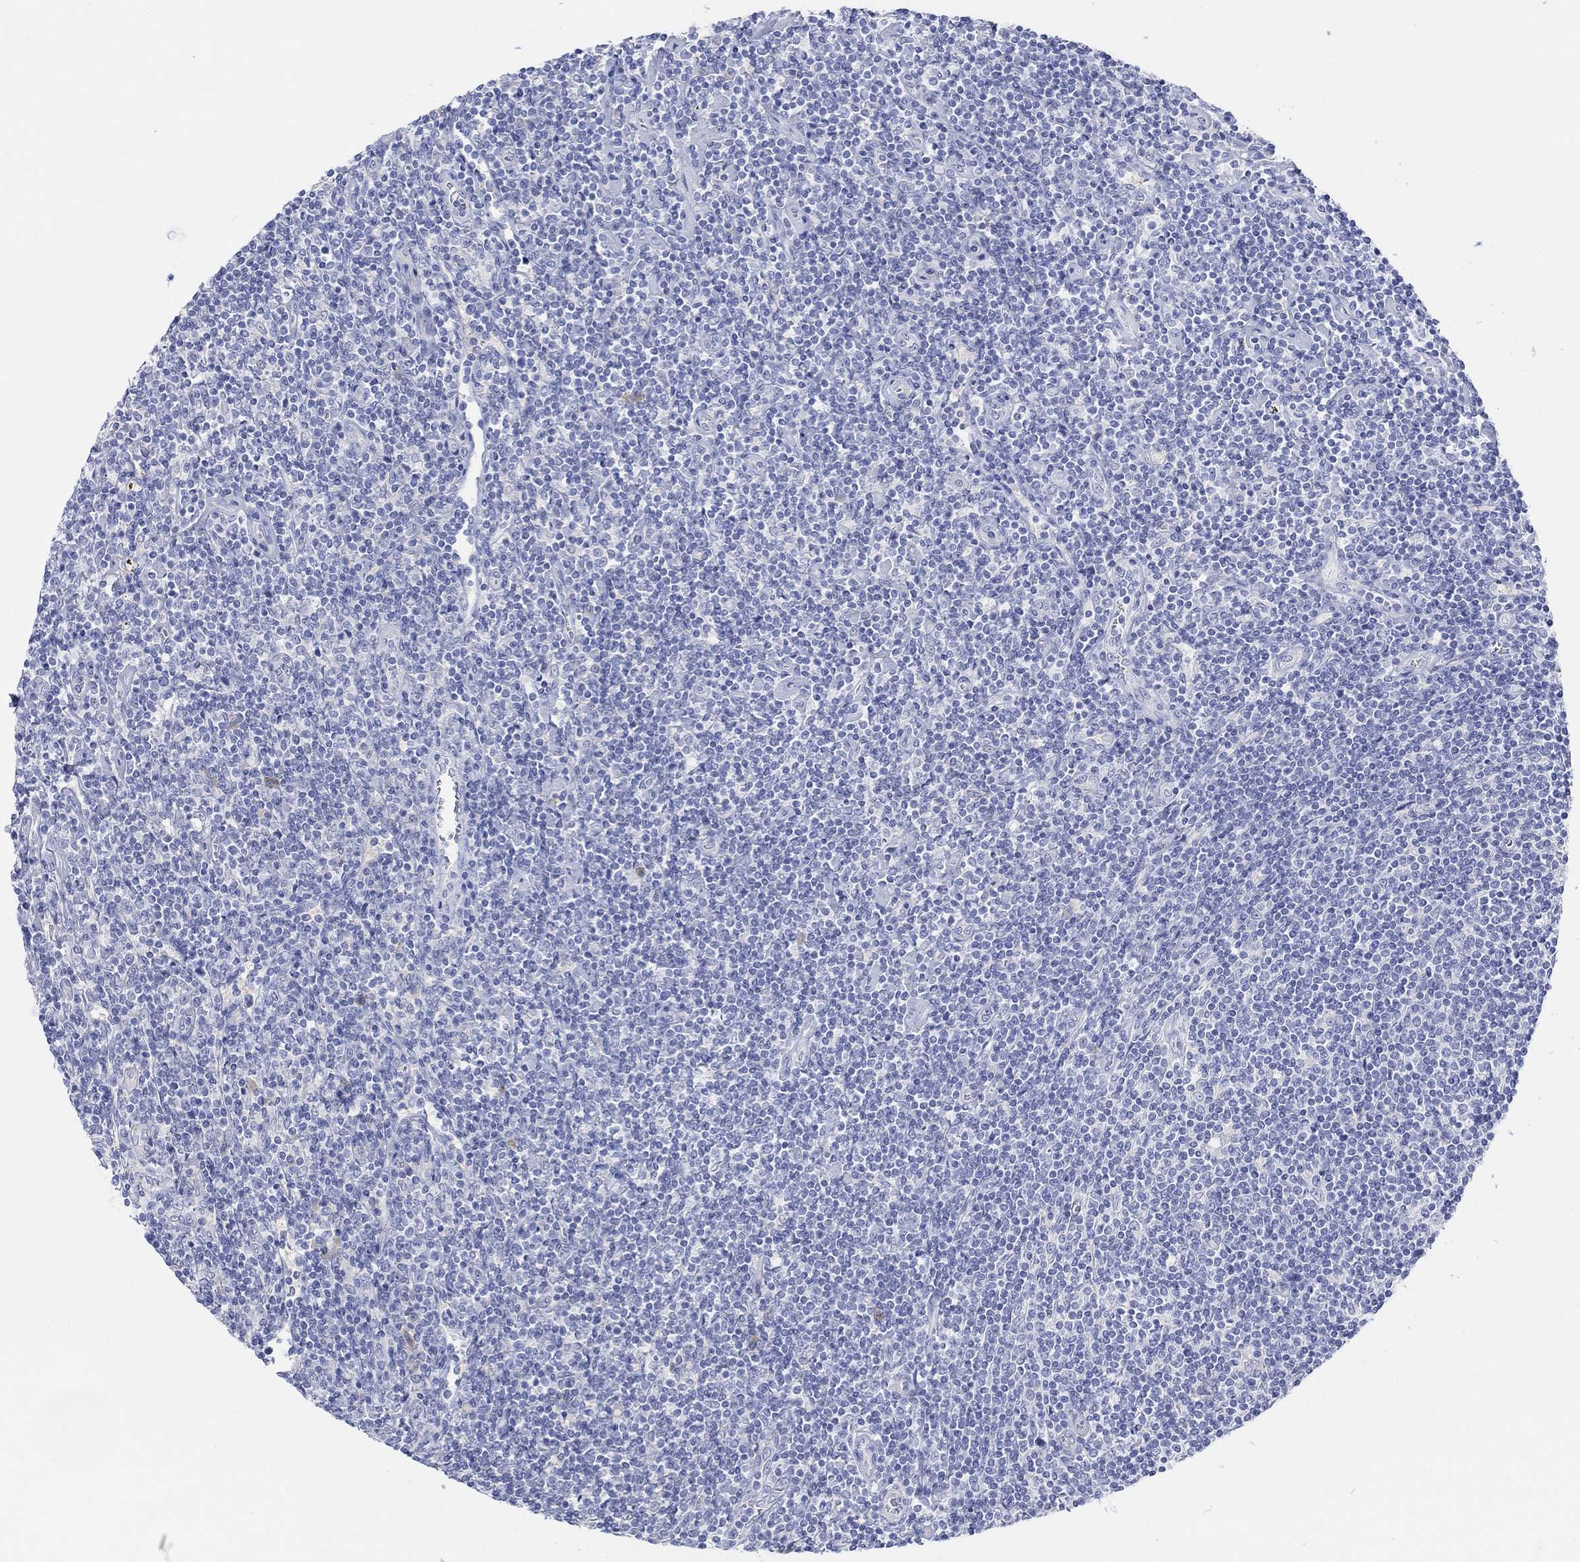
{"staining": {"intensity": "negative", "quantity": "none", "location": "none"}, "tissue": "lymphoma", "cell_type": "Tumor cells", "image_type": "cancer", "snomed": [{"axis": "morphology", "description": "Hodgkin's disease, NOS"}, {"axis": "topography", "description": "Lymph node"}], "caption": "Immunohistochemistry (IHC) of human lymphoma demonstrates no staining in tumor cells.", "gene": "GNG13", "patient": {"sex": "male", "age": 40}}